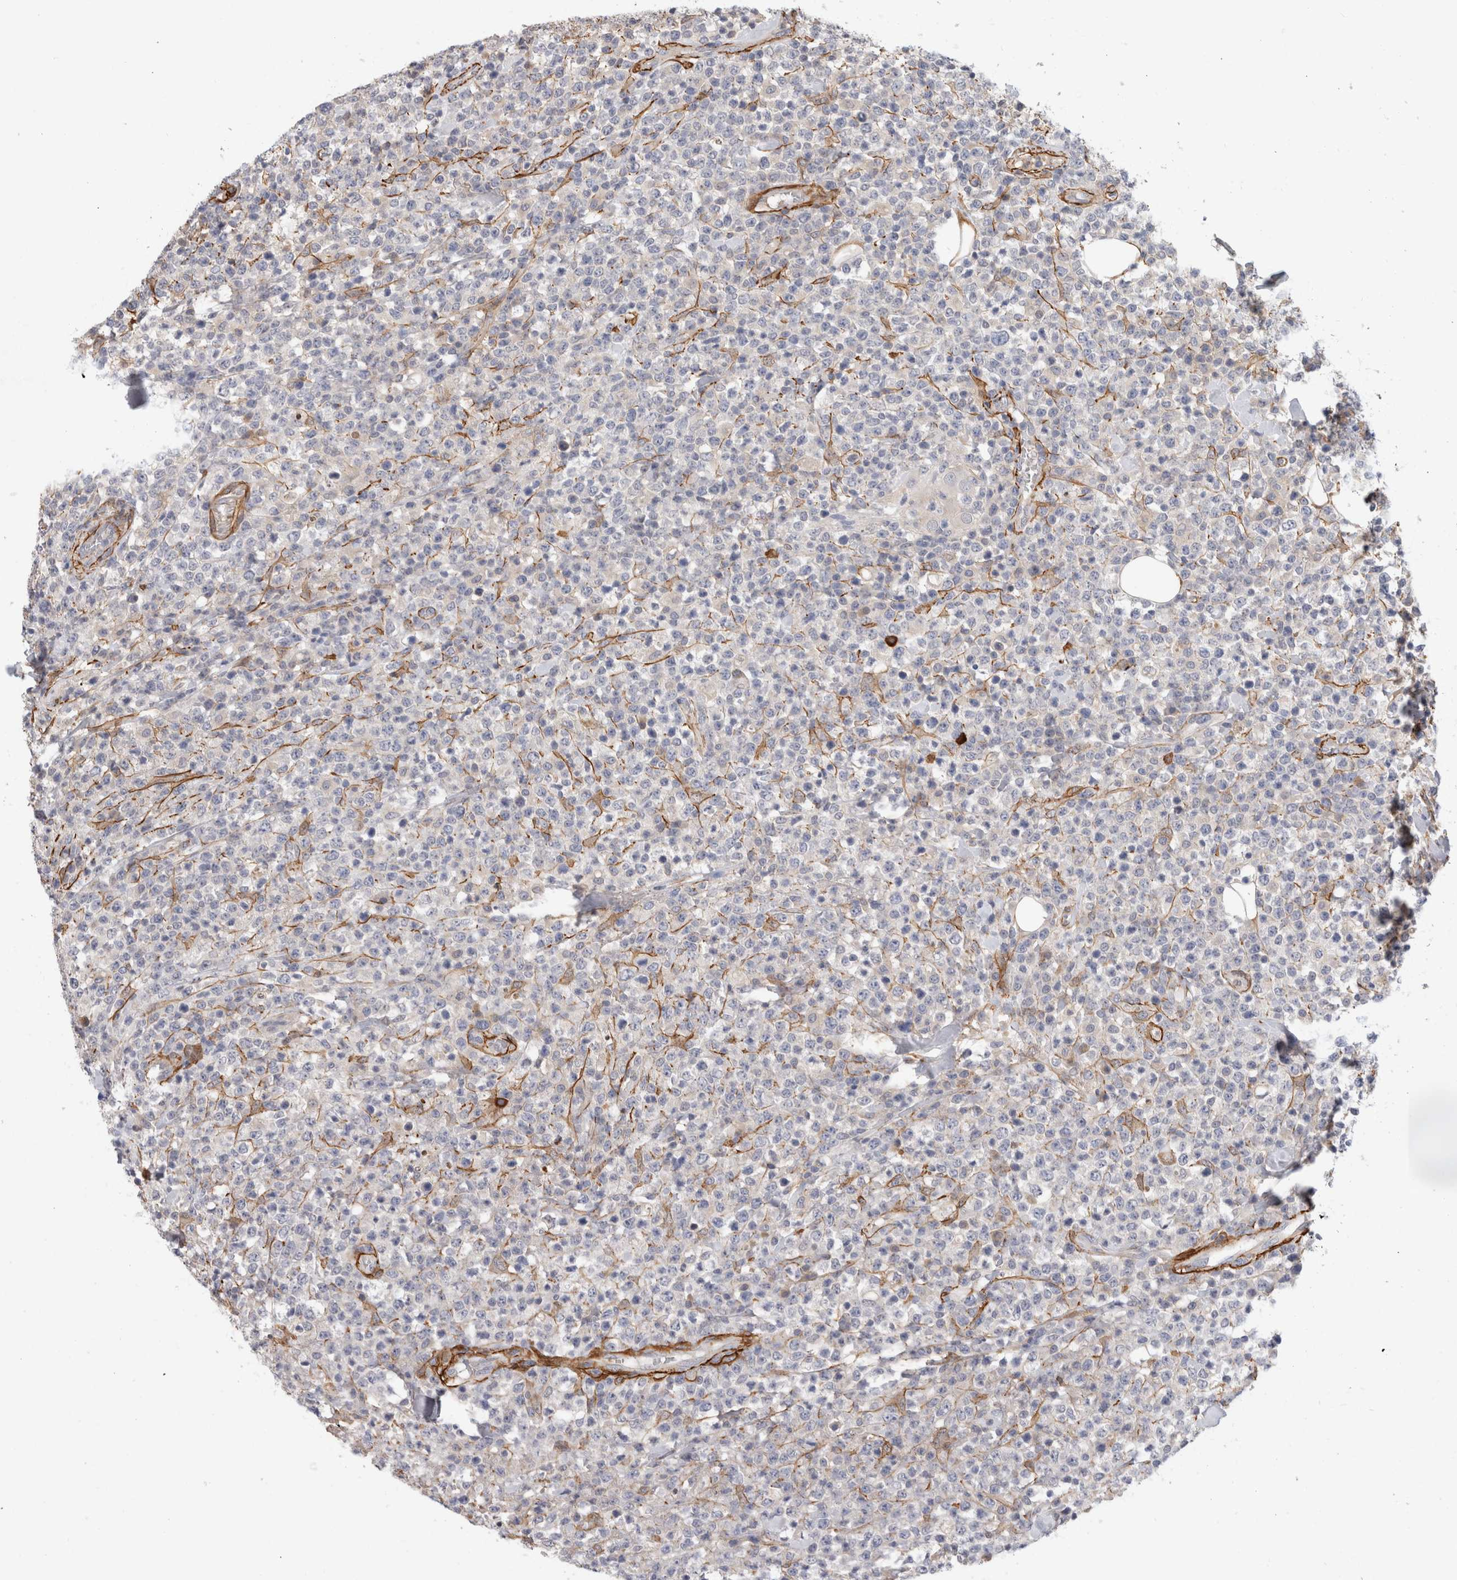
{"staining": {"intensity": "negative", "quantity": "none", "location": "none"}, "tissue": "lymphoma", "cell_type": "Tumor cells", "image_type": "cancer", "snomed": [{"axis": "morphology", "description": "Malignant lymphoma, non-Hodgkin's type, High grade"}, {"axis": "topography", "description": "Colon"}], "caption": "DAB immunohistochemical staining of malignant lymphoma, non-Hodgkin's type (high-grade) exhibits no significant expression in tumor cells.", "gene": "PGM1", "patient": {"sex": "female", "age": 53}}